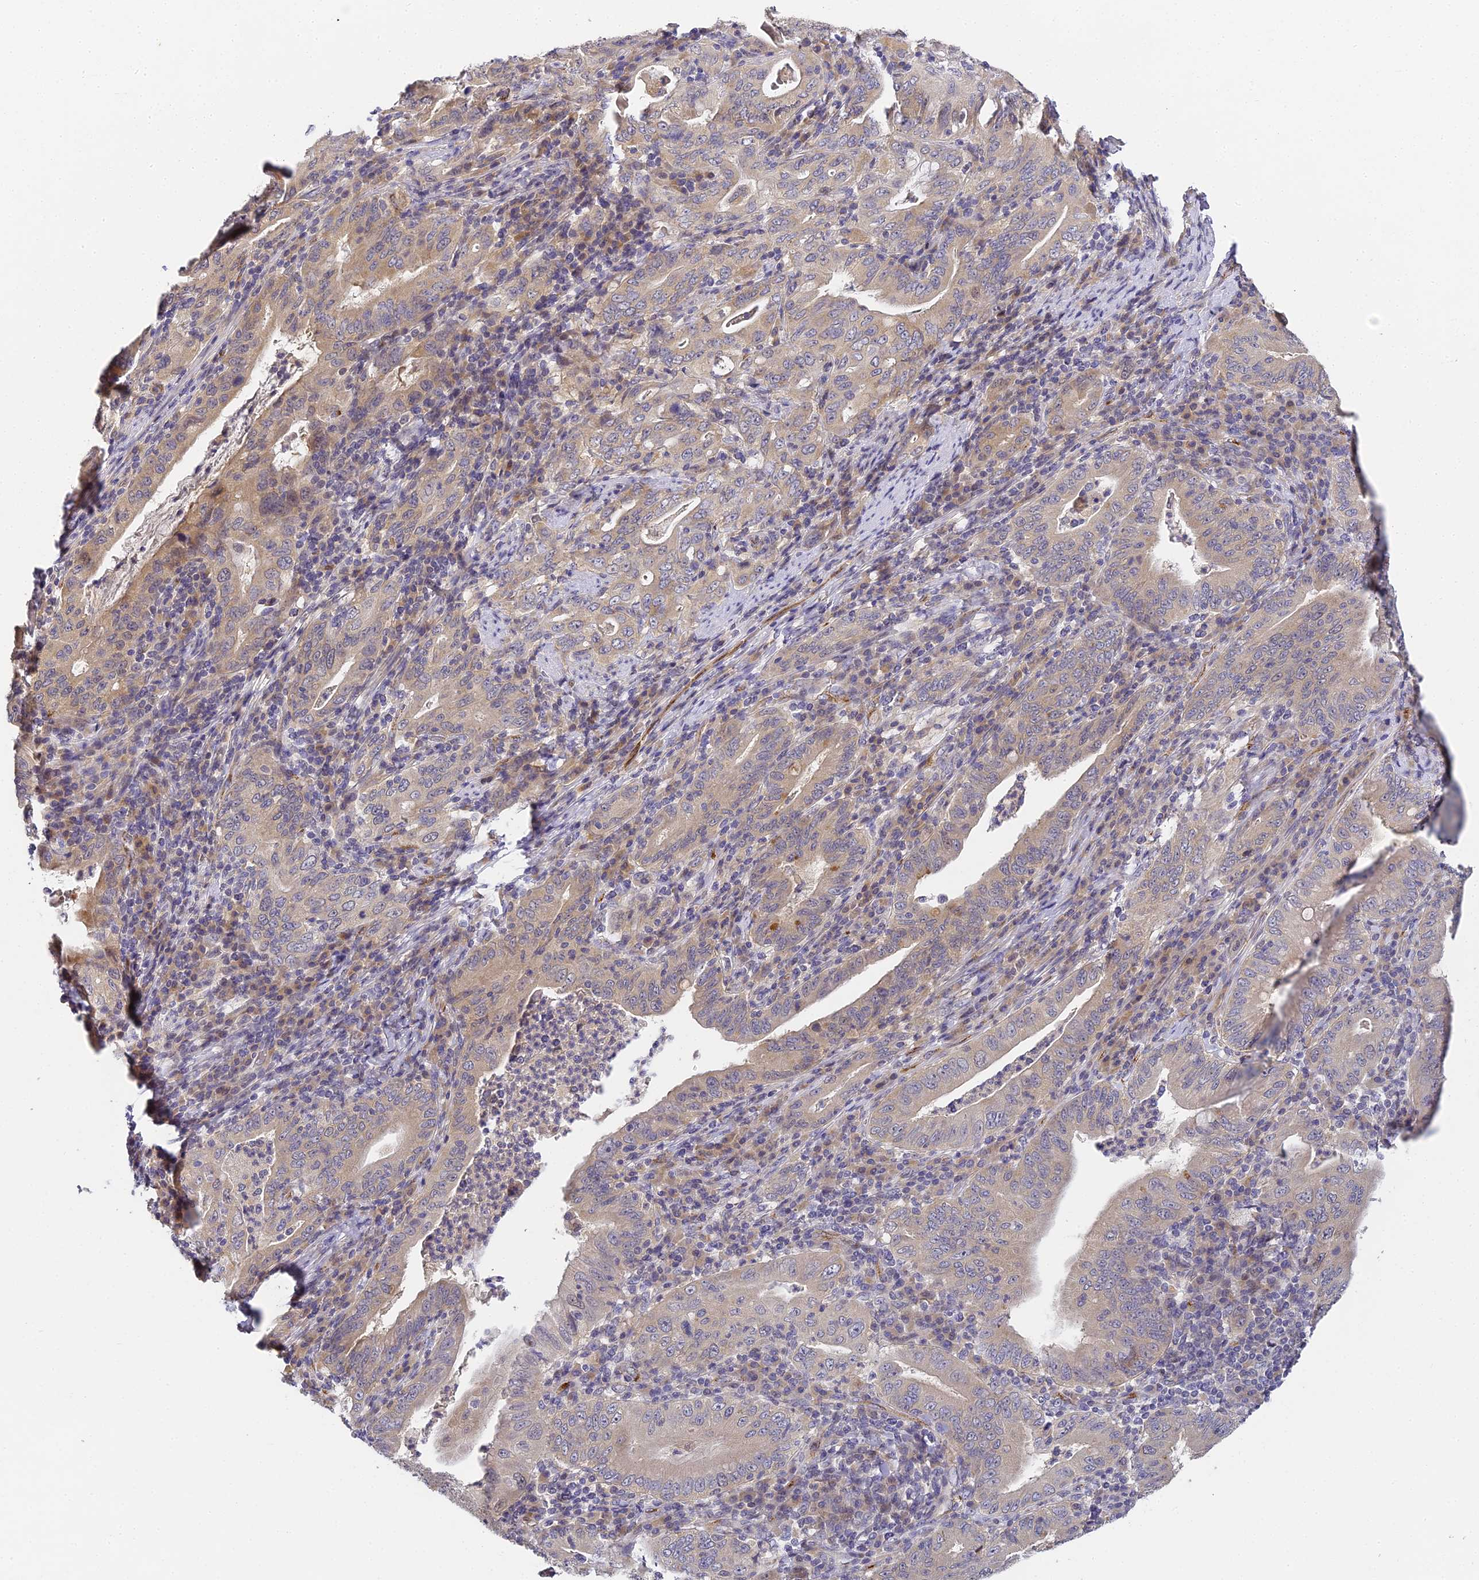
{"staining": {"intensity": "weak", "quantity": "25%-75%", "location": "cytoplasmic/membranous"}, "tissue": "stomach cancer", "cell_type": "Tumor cells", "image_type": "cancer", "snomed": [{"axis": "morphology", "description": "Normal tissue, NOS"}, {"axis": "morphology", "description": "Adenocarcinoma, NOS"}, {"axis": "topography", "description": "Esophagus"}, {"axis": "topography", "description": "Stomach, upper"}, {"axis": "topography", "description": "Peripheral nerve tissue"}], "caption": "Brown immunohistochemical staining in human stomach cancer exhibits weak cytoplasmic/membranous positivity in about 25%-75% of tumor cells. The staining is performed using DAB brown chromogen to label protein expression. The nuclei are counter-stained blue using hematoxylin.", "gene": "DNAAF10", "patient": {"sex": "male", "age": 62}}